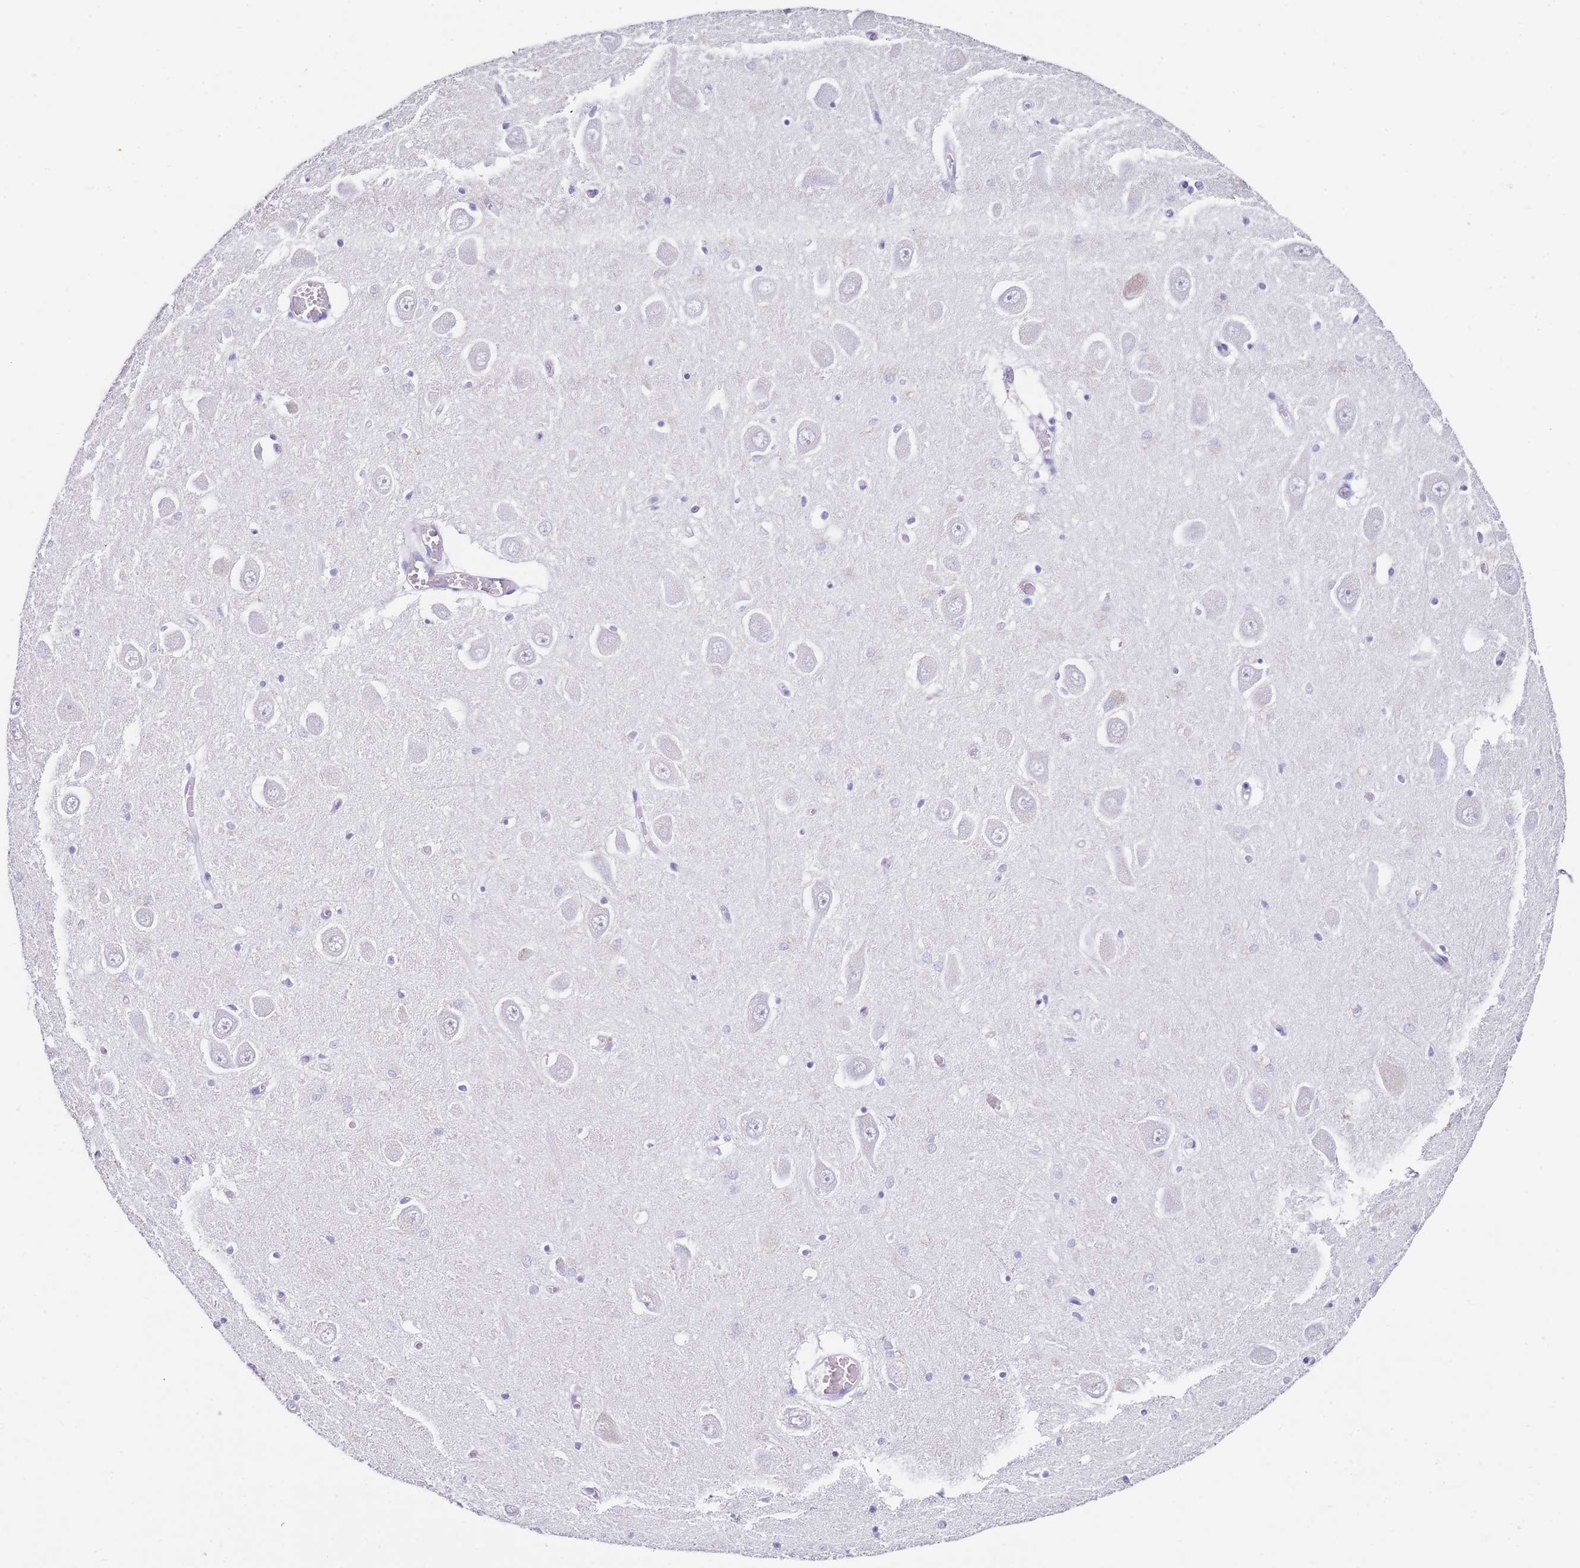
{"staining": {"intensity": "negative", "quantity": "none", "location": "none"}, "tissue": "hippocampus", "cell_type": "Glial cells", "image_type": "normal", "snomed": [{"axis": "morphology", "description": "Normal tissue, NOS"}, {"axis": "topography", "description": "Hippocampus"}], "caption": "A high-resolution photomicrograph shows immunohistochemistry staining of benign hippocampus, which reveals no significant positivity in glial cells.", "gene": "PTBP2", "patient": {"sex": "male", "age": 70}}